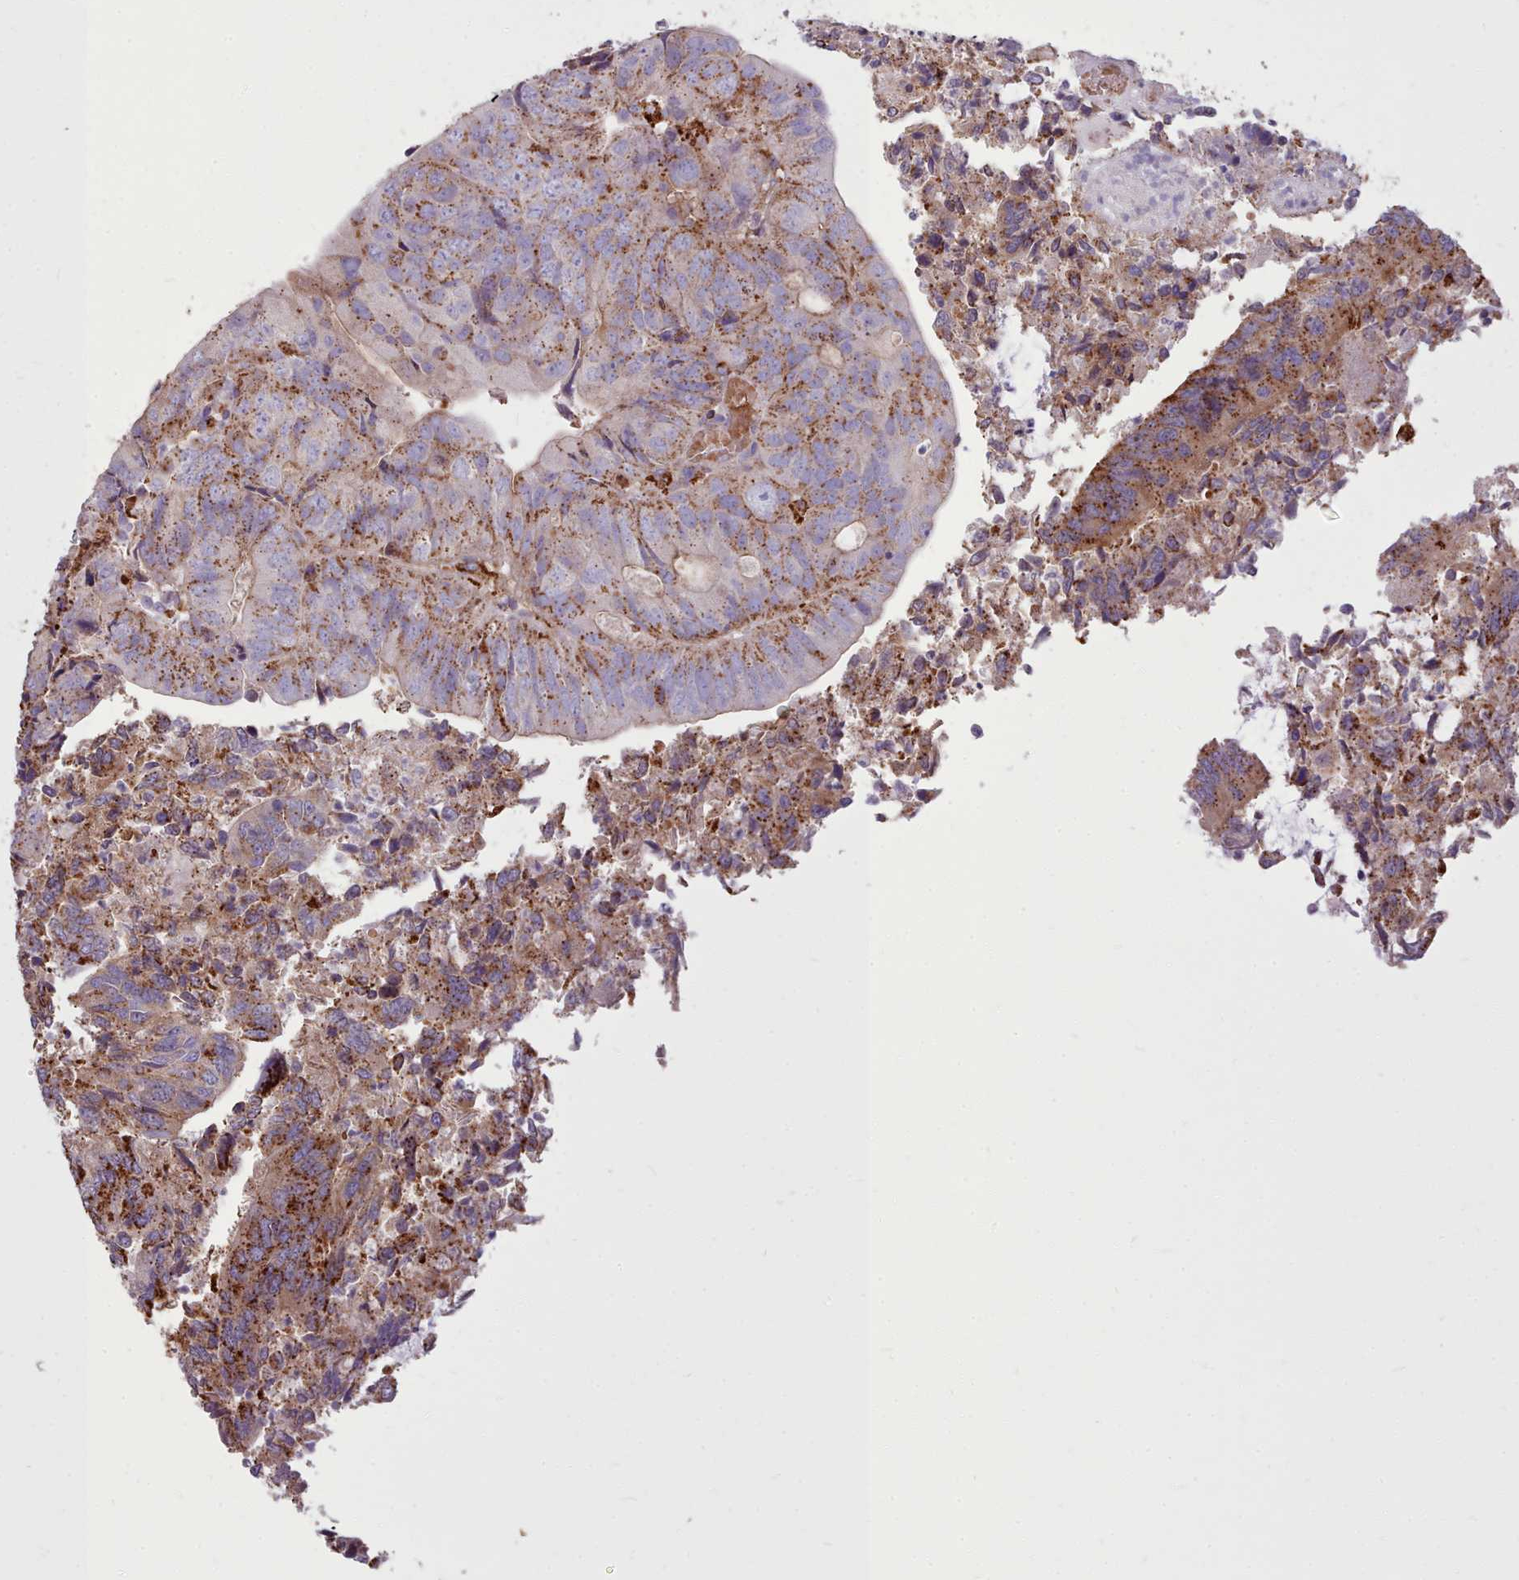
{"staining": {"intensity": "moderate", "quantity": "25%-75%", "location": "cytoplasmic/membranous"}, "tissue": "colorectal cancer", "cell_type": "Tumor cells", "image_type": "cancer", "snomed": [{"axis": "morphology", "description": "Adenocarcinoma, NOS"}, {"axis": "topography", "description": "Colon"}], "caption": "Moderate cytoplasmic/membranous staining for a protein is present in about 25%-75% of tumor cells of adenocarcinoma (colorectal) using IHC.", "gene": "PACSIN3", "patient": {"sex": "female", "age": 67}}